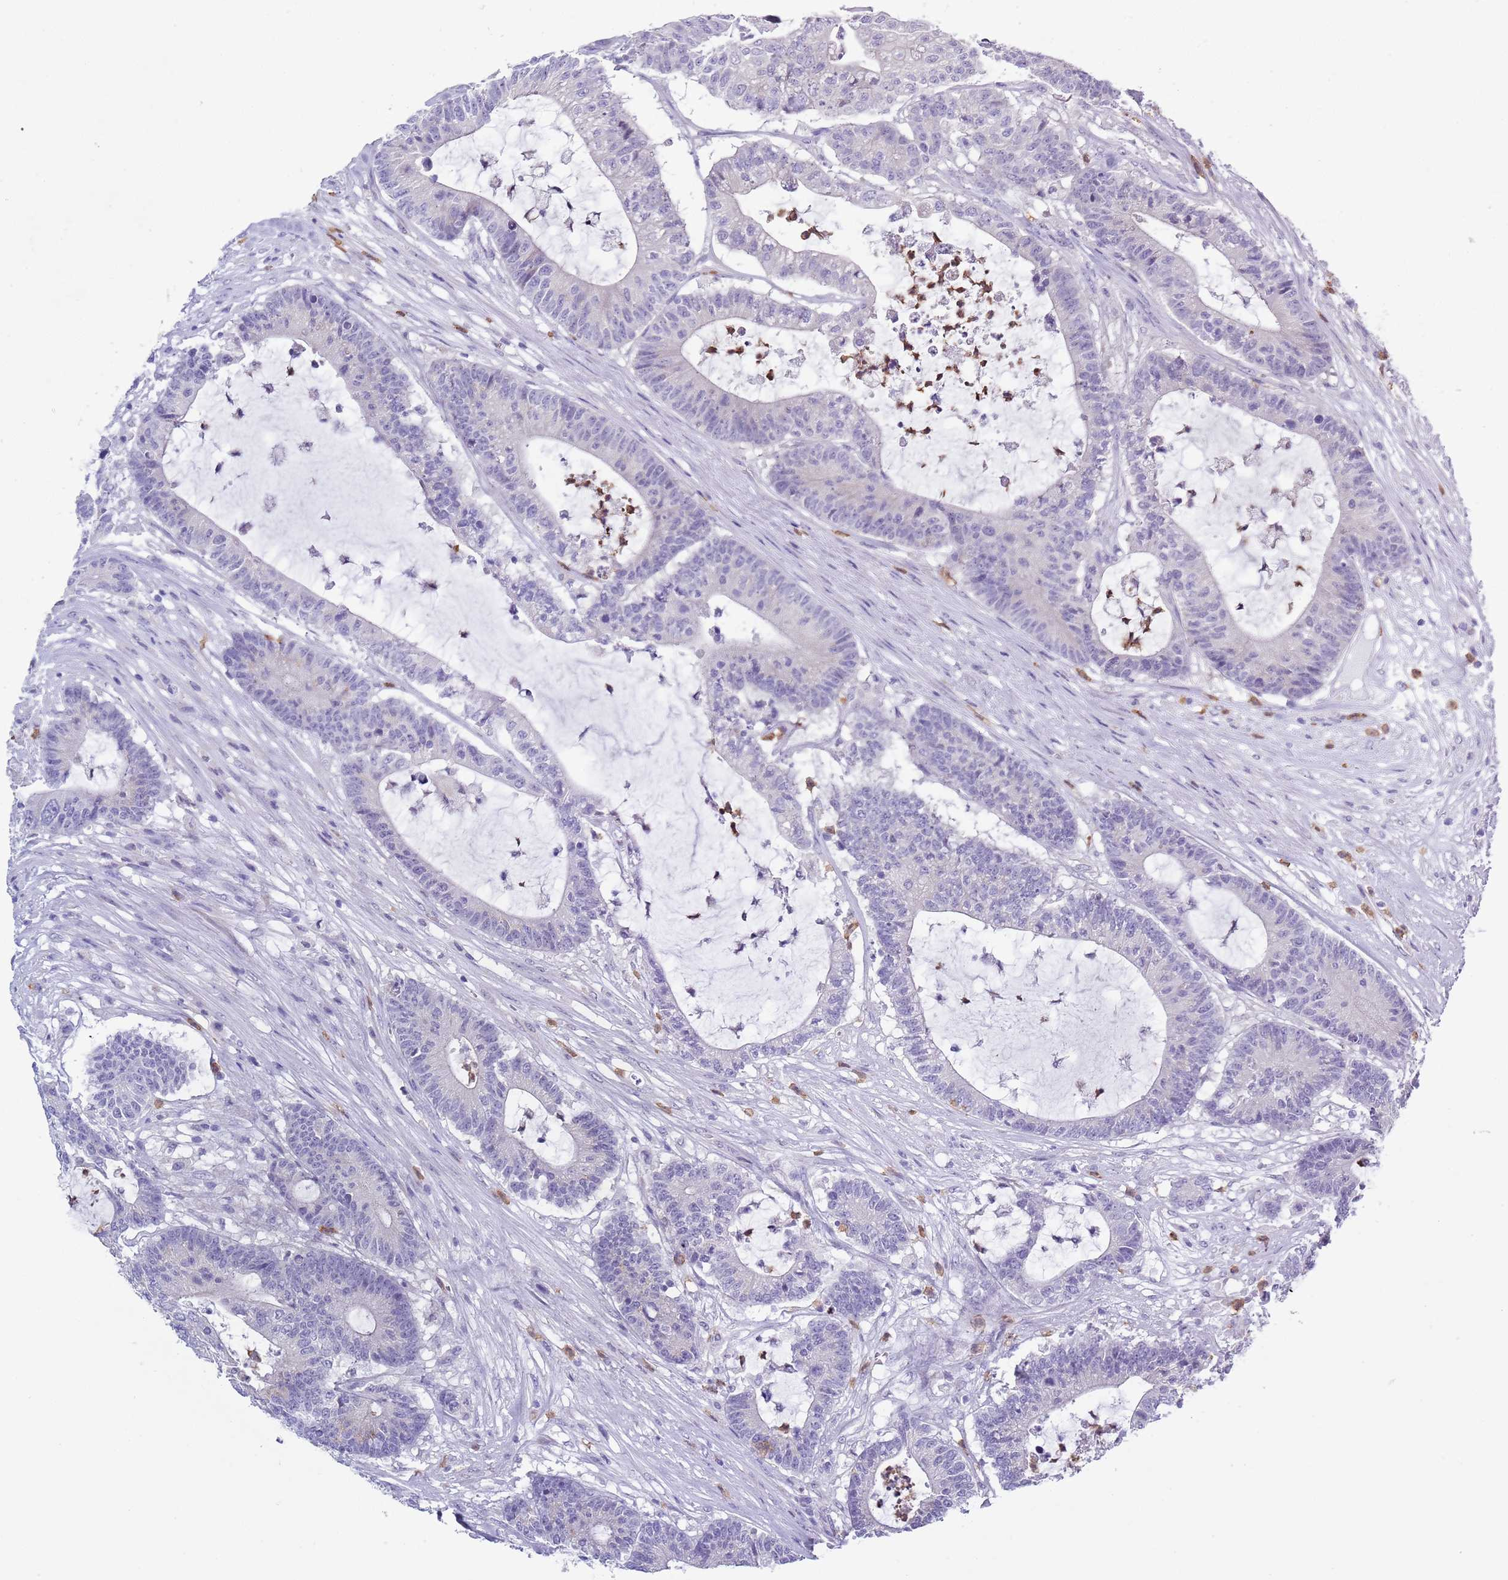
{"staining": {"intensity": "moderate", "quantity": "<25%", "location": "cytoplasmic/membranous"}, "tissue": "colorectal cancer", "cell_type": "Tumor cells", "image_type": "cancer", "snomed": [{"axis": "morphology", "description": "Adenocarcinoma, NOS"}, {"axis": "topography", "description": "Colon"}], "caption": "IHC of colorectal adenocarcinoma exhibits low levels of moderate cytoplasmic/membranous staining in approximately <25% of tumor cells.", "gene": "ZFP2", "patient": {"sex": "female", "age": 84}}